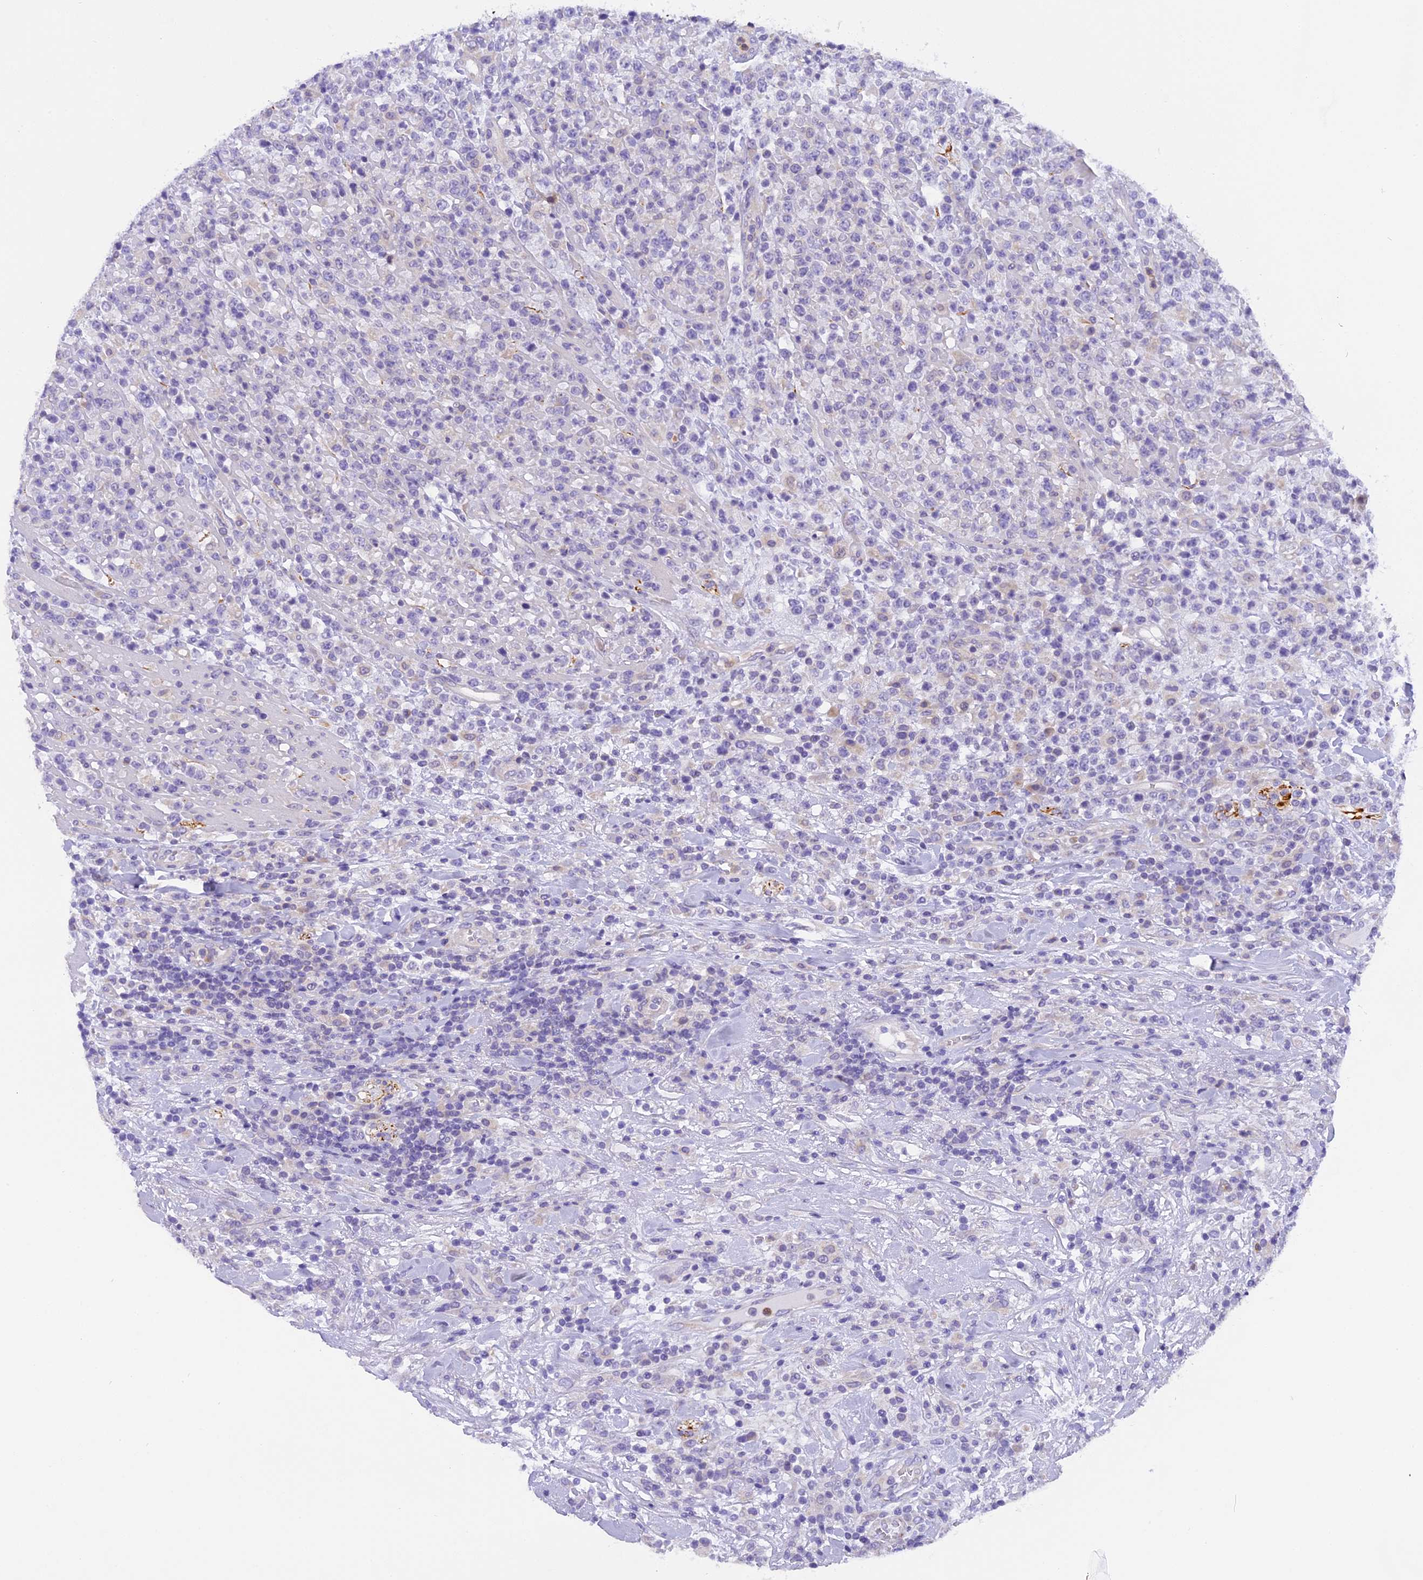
{"staining": {"intensity": "negative", "quantity": "none", "location": "none"}, "tissue": "lymphoma", "cell_type": "Tumor cells", "image_type": "cancer", "snomed": [{"axis": "morphology", "description": "Malignant lymphoma, non-Hodgkin's type, High grade"}, {"axis": "topography", "description": "Colon"}], "caption": "Tumor cells show no significant staining in lymphoma.", "gene": "TRIM3", "patient": {"sex": "female", "age": 53}}